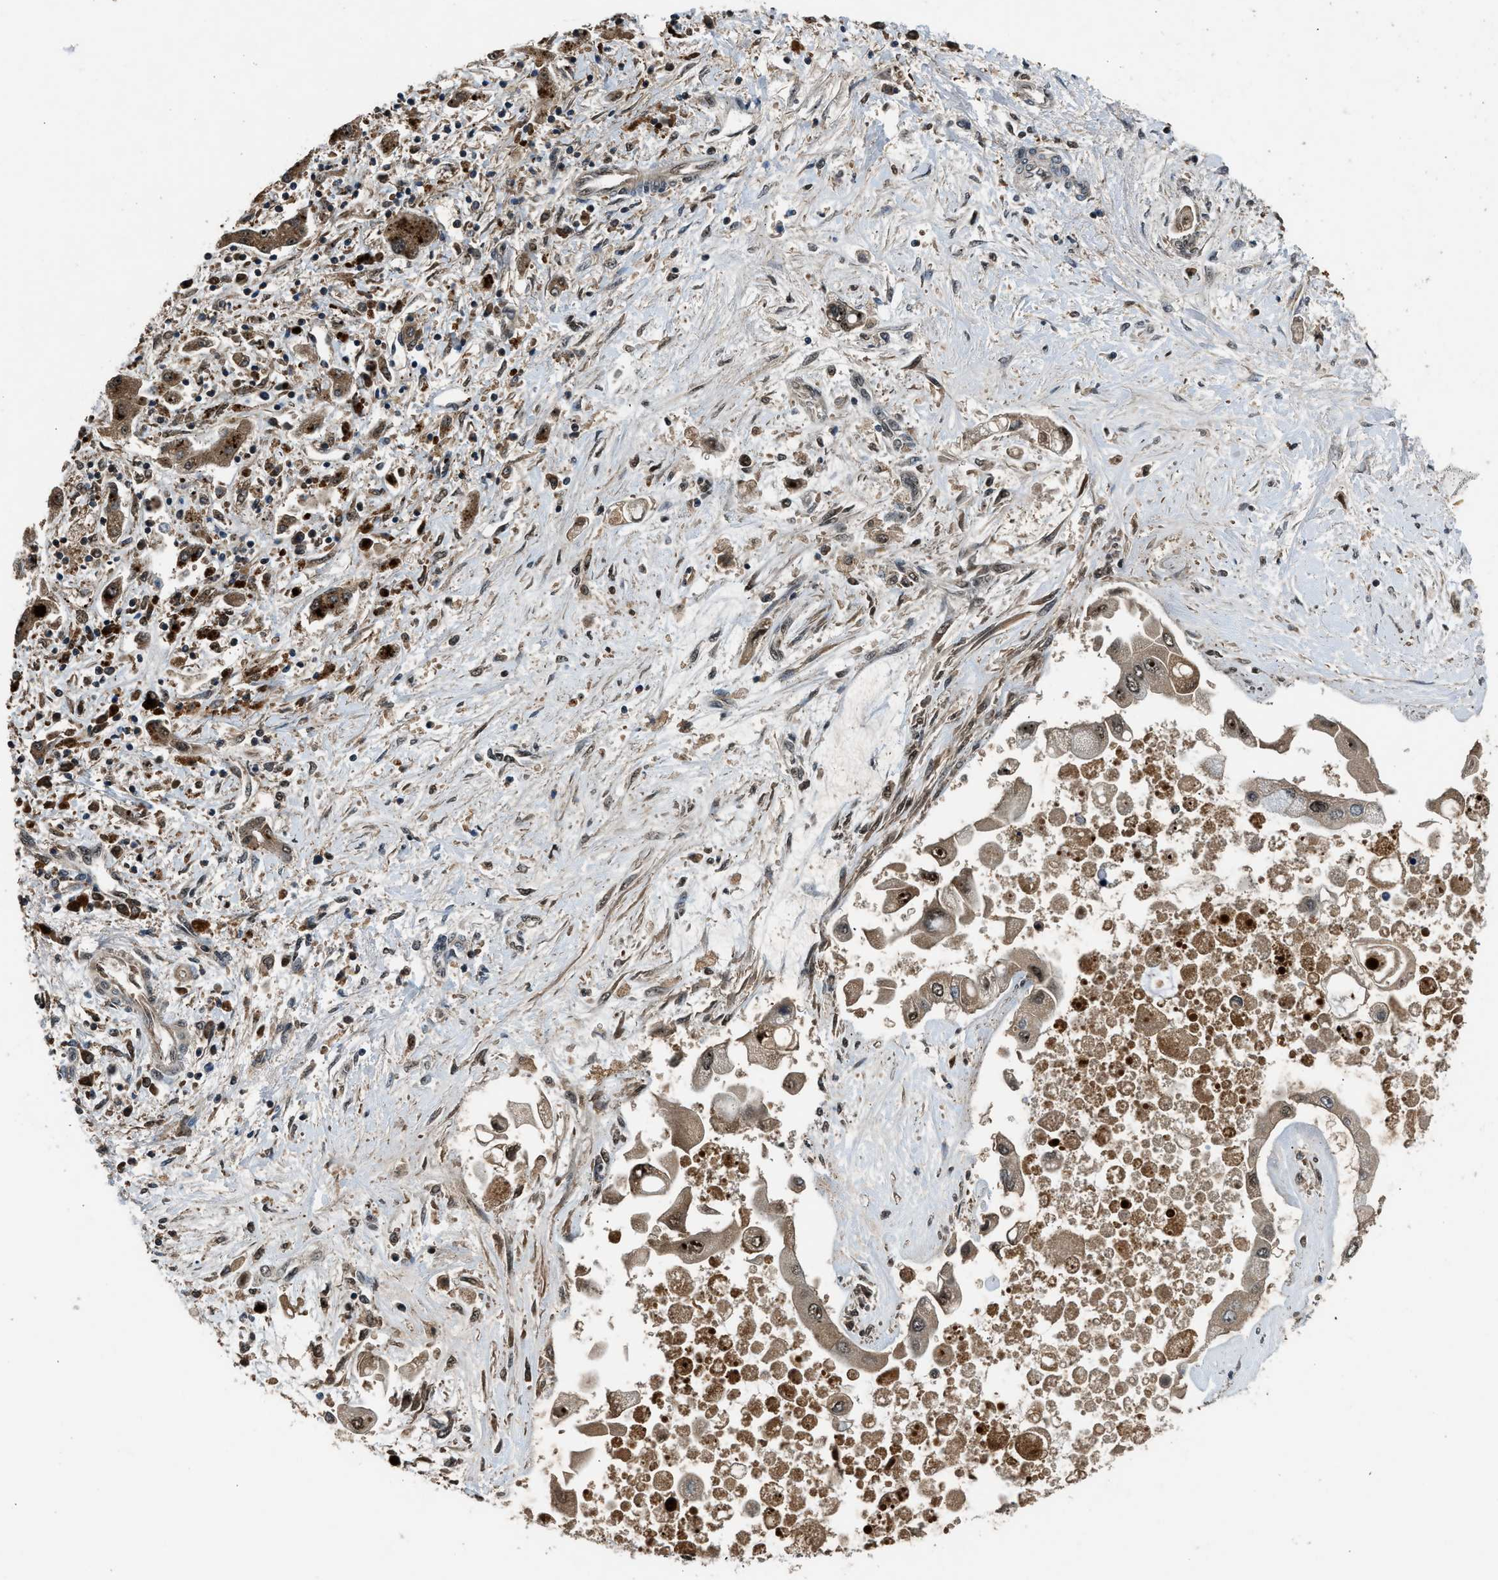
{"staining": {"intensity": "moderate", "quantity": ">75%", "location": "cytoplasmic/membranous,nuclear"}, "tissue": "liver cancer", "cell_type": "Tumor cells", "image_type": "cancer", "snomed": [{"axis": "morphology", "description": "Cholangiocarcinoma"}, {"axis": "topography", "description": "Liver"}], "caption": "A photomicrograph of human liver cholangiocarcinoma stained for a protein exhibits moderate cytoplasmic/membranous and nuclear brown staining in tumor cells.", "gene": "SLC15A4", "patient": {"sex": "male", "age": 50}}